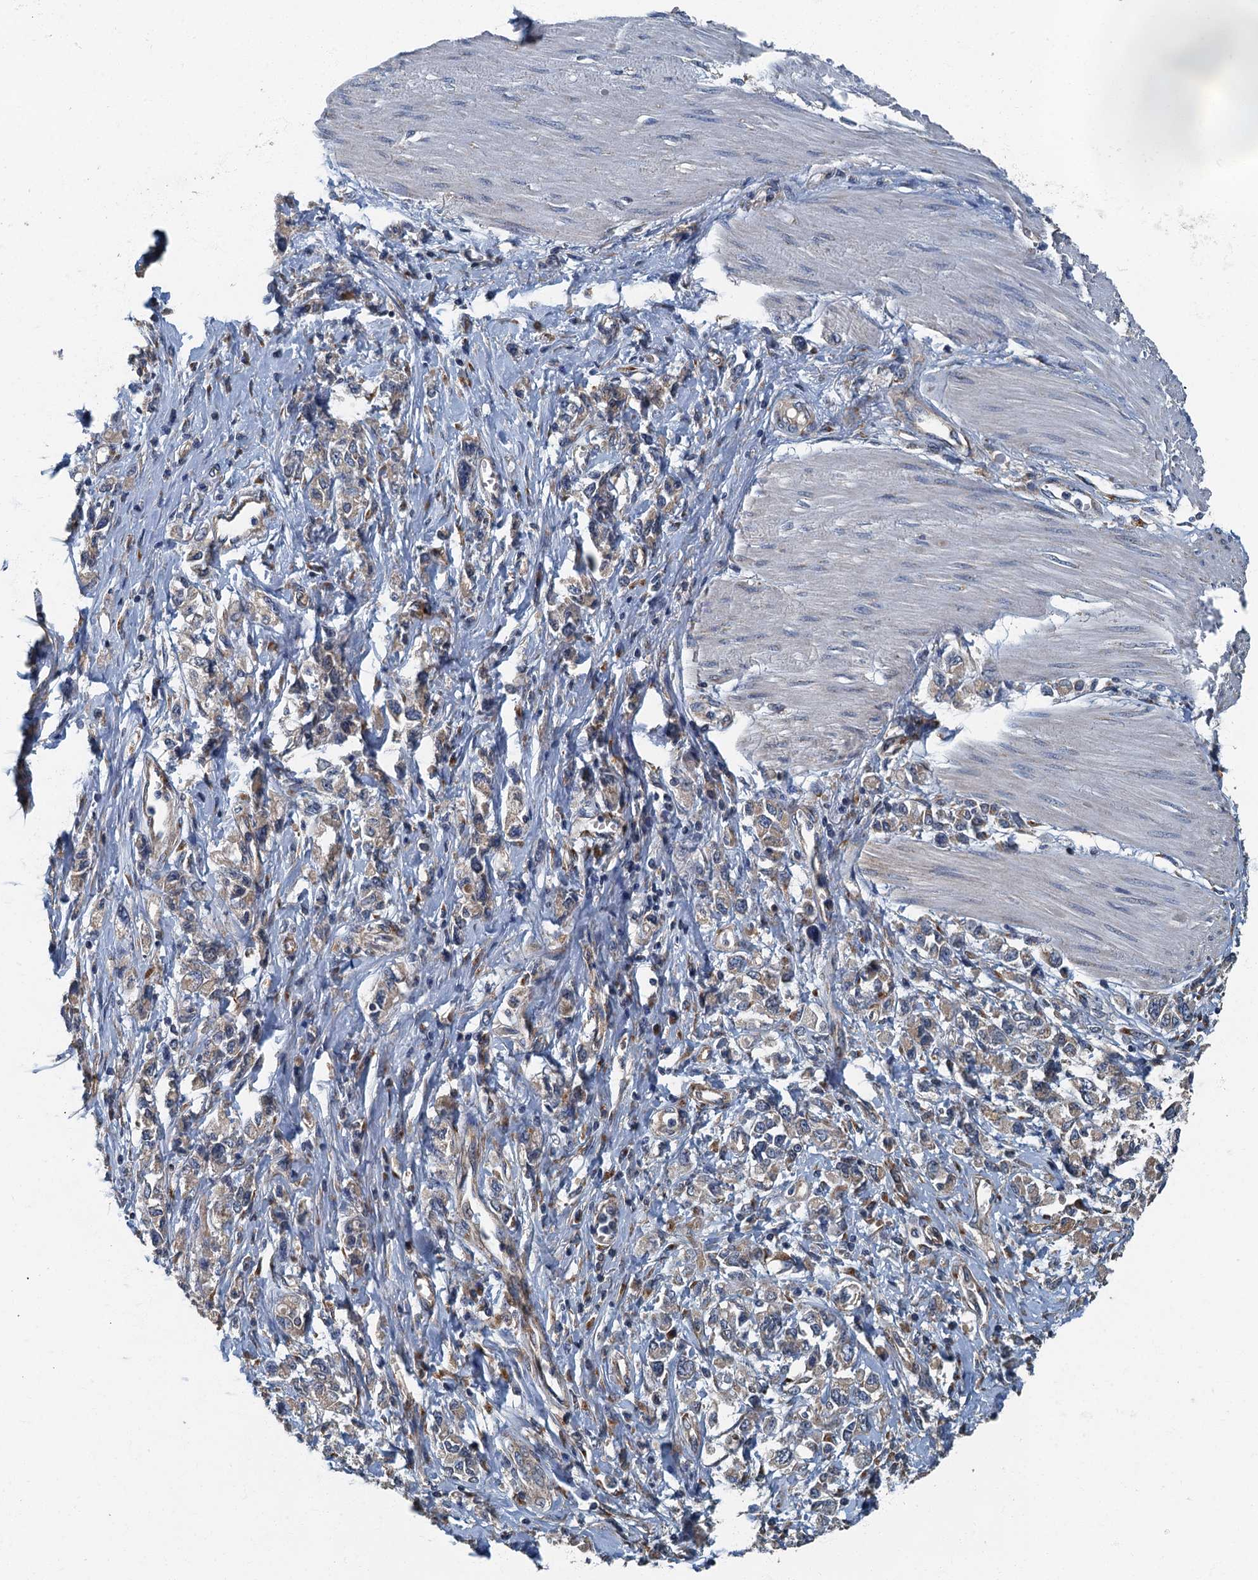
{"staining": {"intensity": "weak", "quantity": "25%-75%", "location": "cytoplasmic/membranous"}, "tissue": "stomach cancer", "cell_type": "Tumor cells", "image_type": "cancer", "snomed": [{"axis": "morphology", "description": "Adenocarcinoma, NOS"}, {"axis": "topography", "description": "Stomach"}], "caption": "There is low levels of weak cytoplasmic/membranous positivity in tumor cells of stomach cancer, as demonstrated by immunohistochemical staining (brown color).", "gene": "DDX49", "patient": {"sex": "female", "age": 76}}